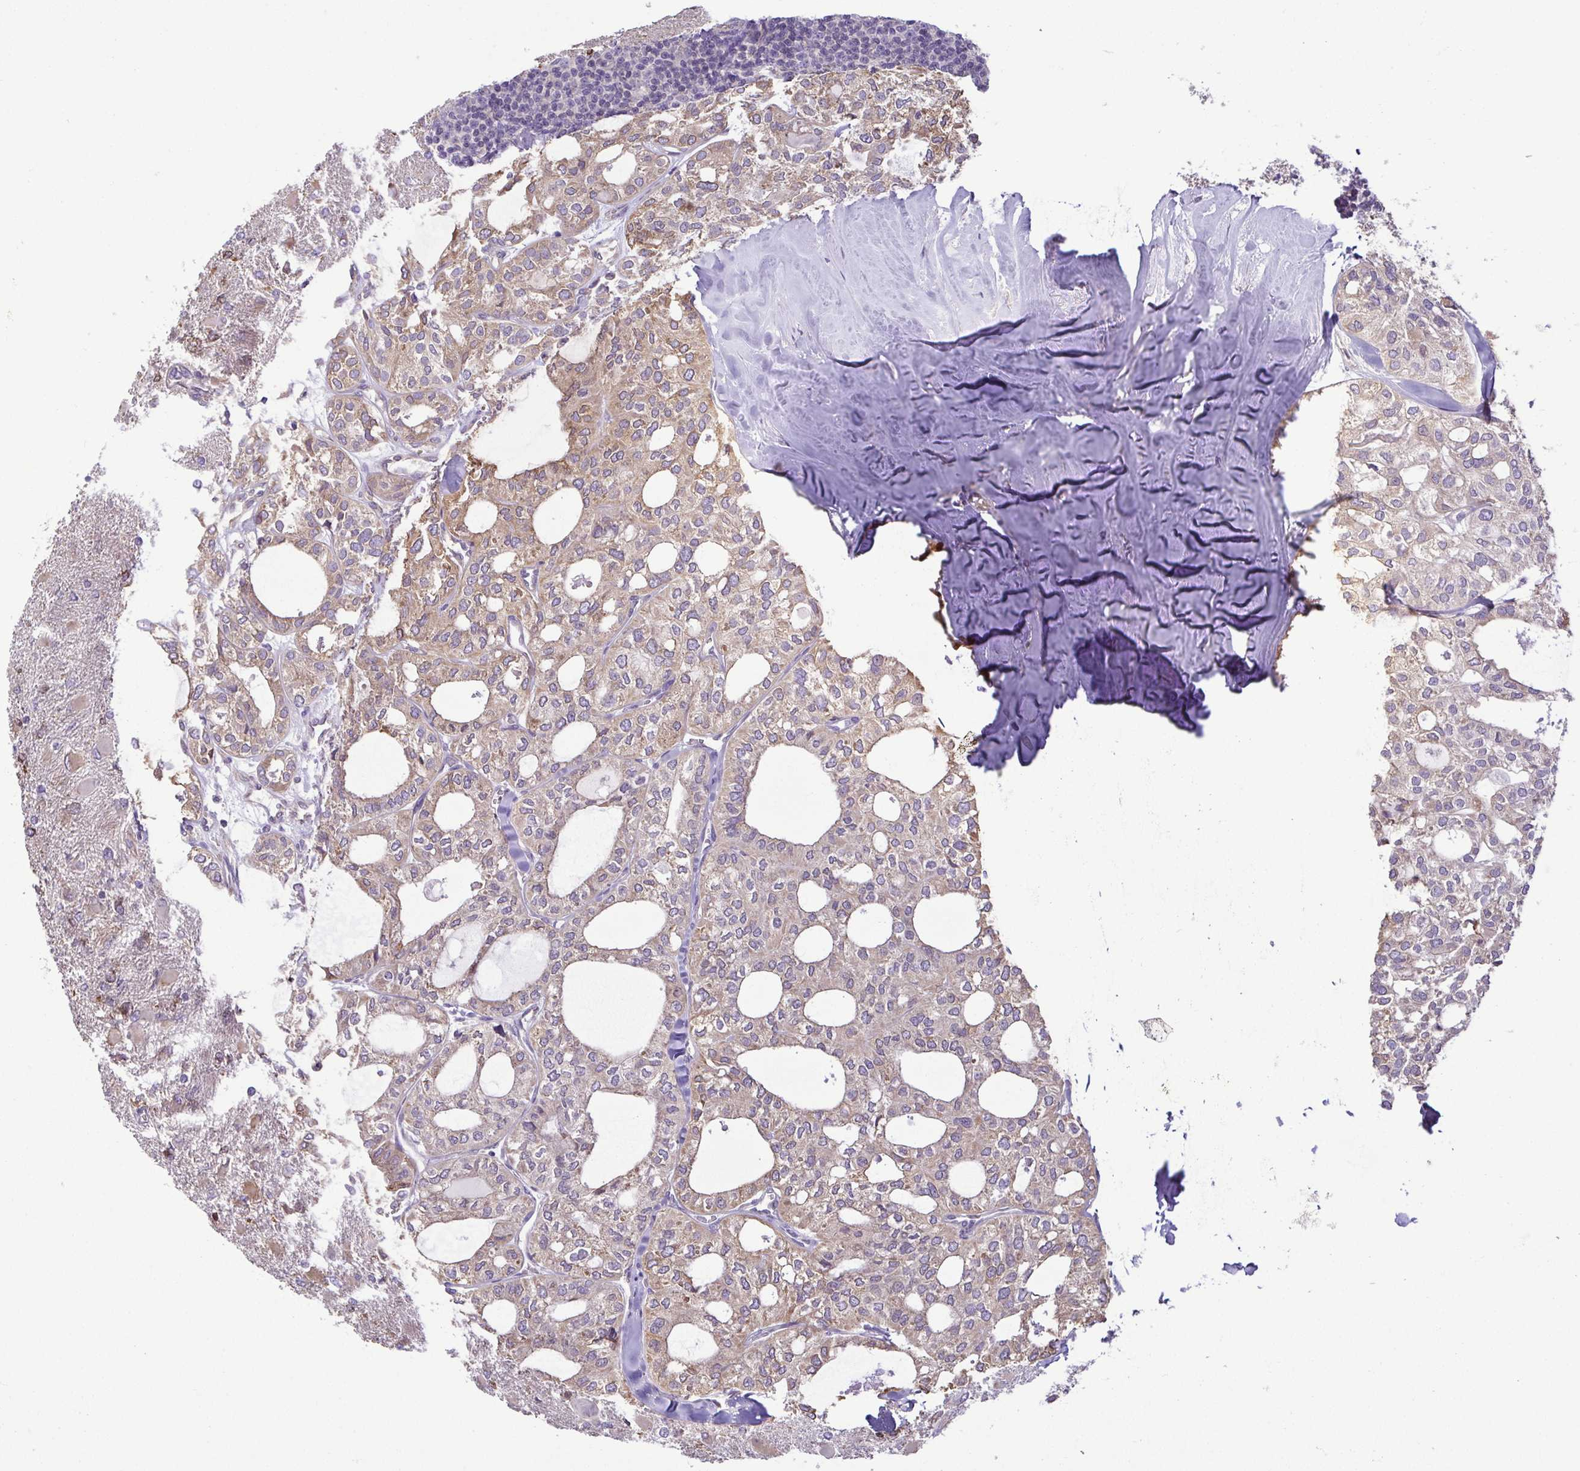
{"staining": {"intensity": "weak", "quantity": "25%-75%", "location": "cytoplasmic/membranous"}, "tissue": "thyroid cancer", "cell_type": "Tumor cells", "image_type": "cancer", "snomed": [{"axis": "morphology", "description": "Follicular adenoma carcinoma, NOS"}, {"axis": "topography", "description": "Thyroid gland"}], "caption": "This image demonstrates IHC staining of human thyroid cancer (follicular adenoma carcinoma), with low weak cytoplasmic/membranous expression in about 25%-75% of tumor cells.", "gene": "MYL10", "patient": {"sex": "male", "age": 75}}